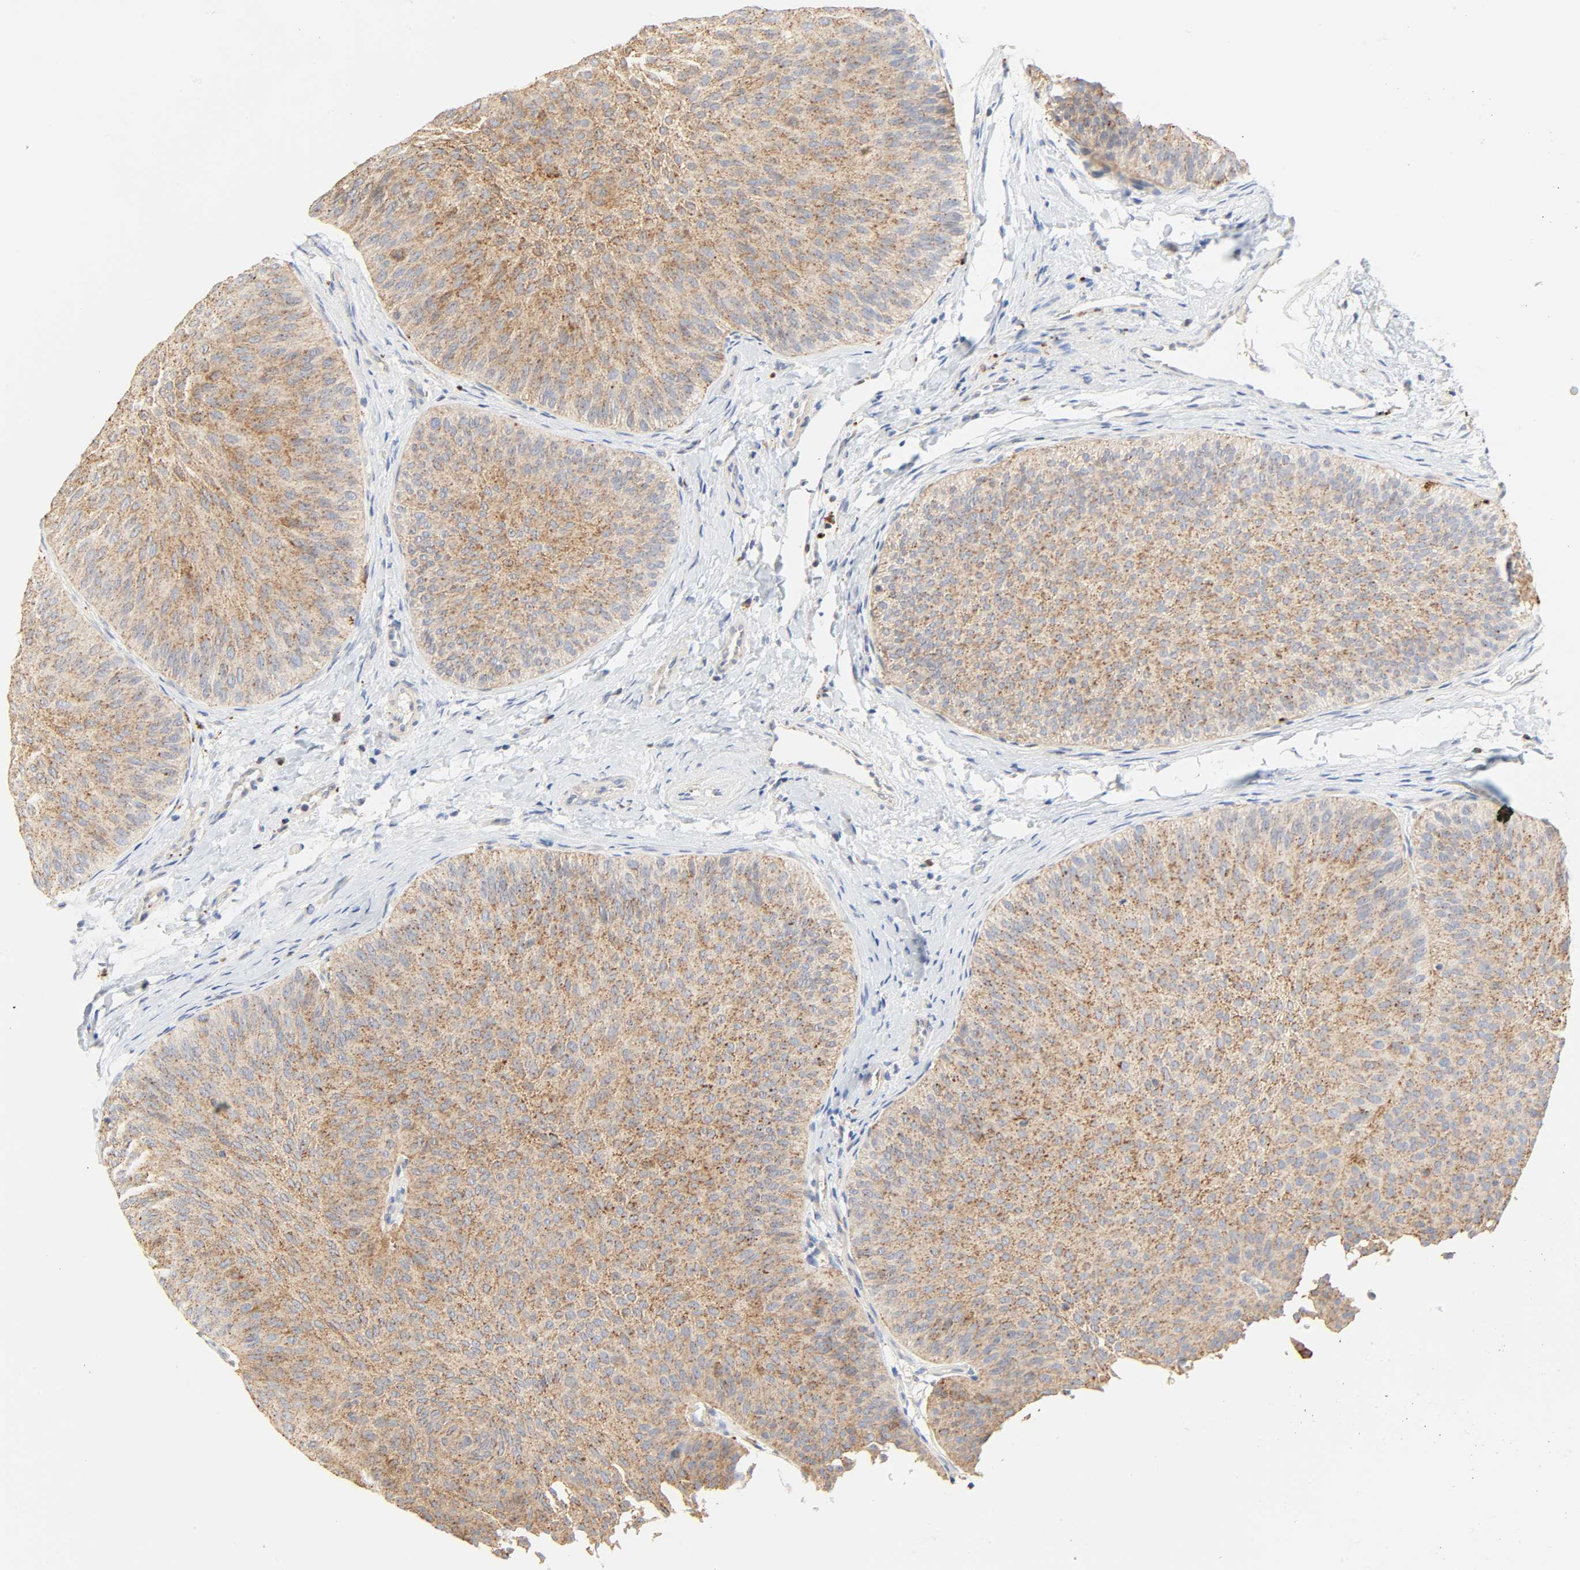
{"staining": {"intensity": "moderate", "quantity": ">75%", "location": "cytoplasmic/membranous"}, "tissue": "urothelial cancer", "cell_type": "Tumor cells", "image_type": "cancer", "snomed": [{"axis": "morphology", "description": "Urothelial carcinoma, Low grade"}, {"axis": "topography", "description": "Urinary bladder"}], "caption": "Urothelial cancer was stained to show a protein in brown. There is medium levels of moderate cytoplasmic/membranous positivity in approximately >75% of tumor cells.", "gene": "CAMK2A", "patient": {"sex": "female", "age": 60}}